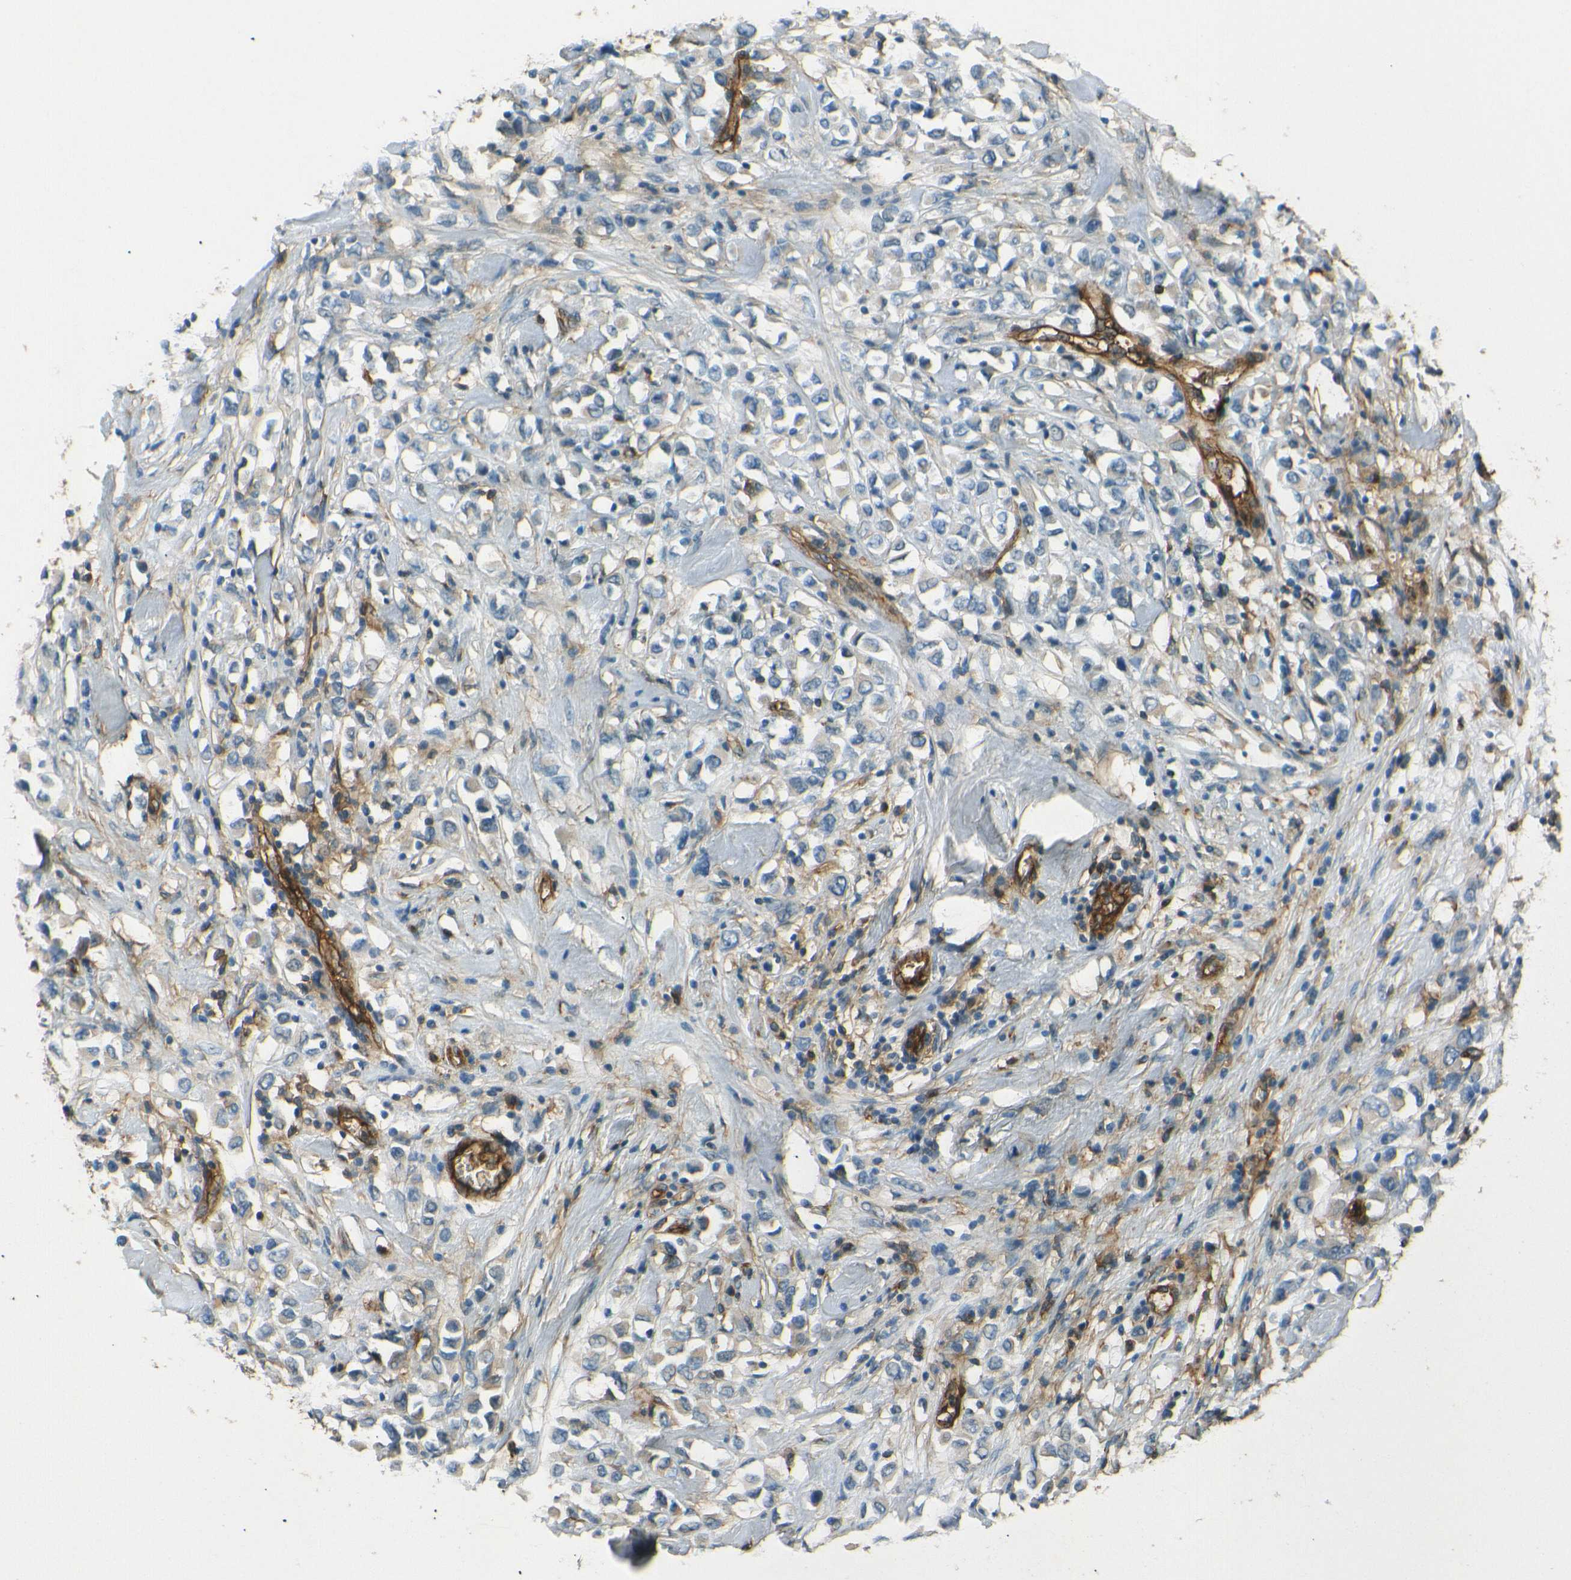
{"staining": {"intensity": "weak", "quantity": "<25%", "location": "cytoplasmic/membranous"}, "tissue": "breast cancer", "cell_type": "Tumor cells", "image_type": "cancer", "snomed": [{"axis": "morphology", "description": "Duct carcinoma"}, {"axis": "topography", "description": "Breast"}], "caption": "Breast cancer was stained to show a protein in brown. There is no significant staining in tumor cells.", "gene": "ENTPD1", "patient": {"sex": "female", "age": 61}}